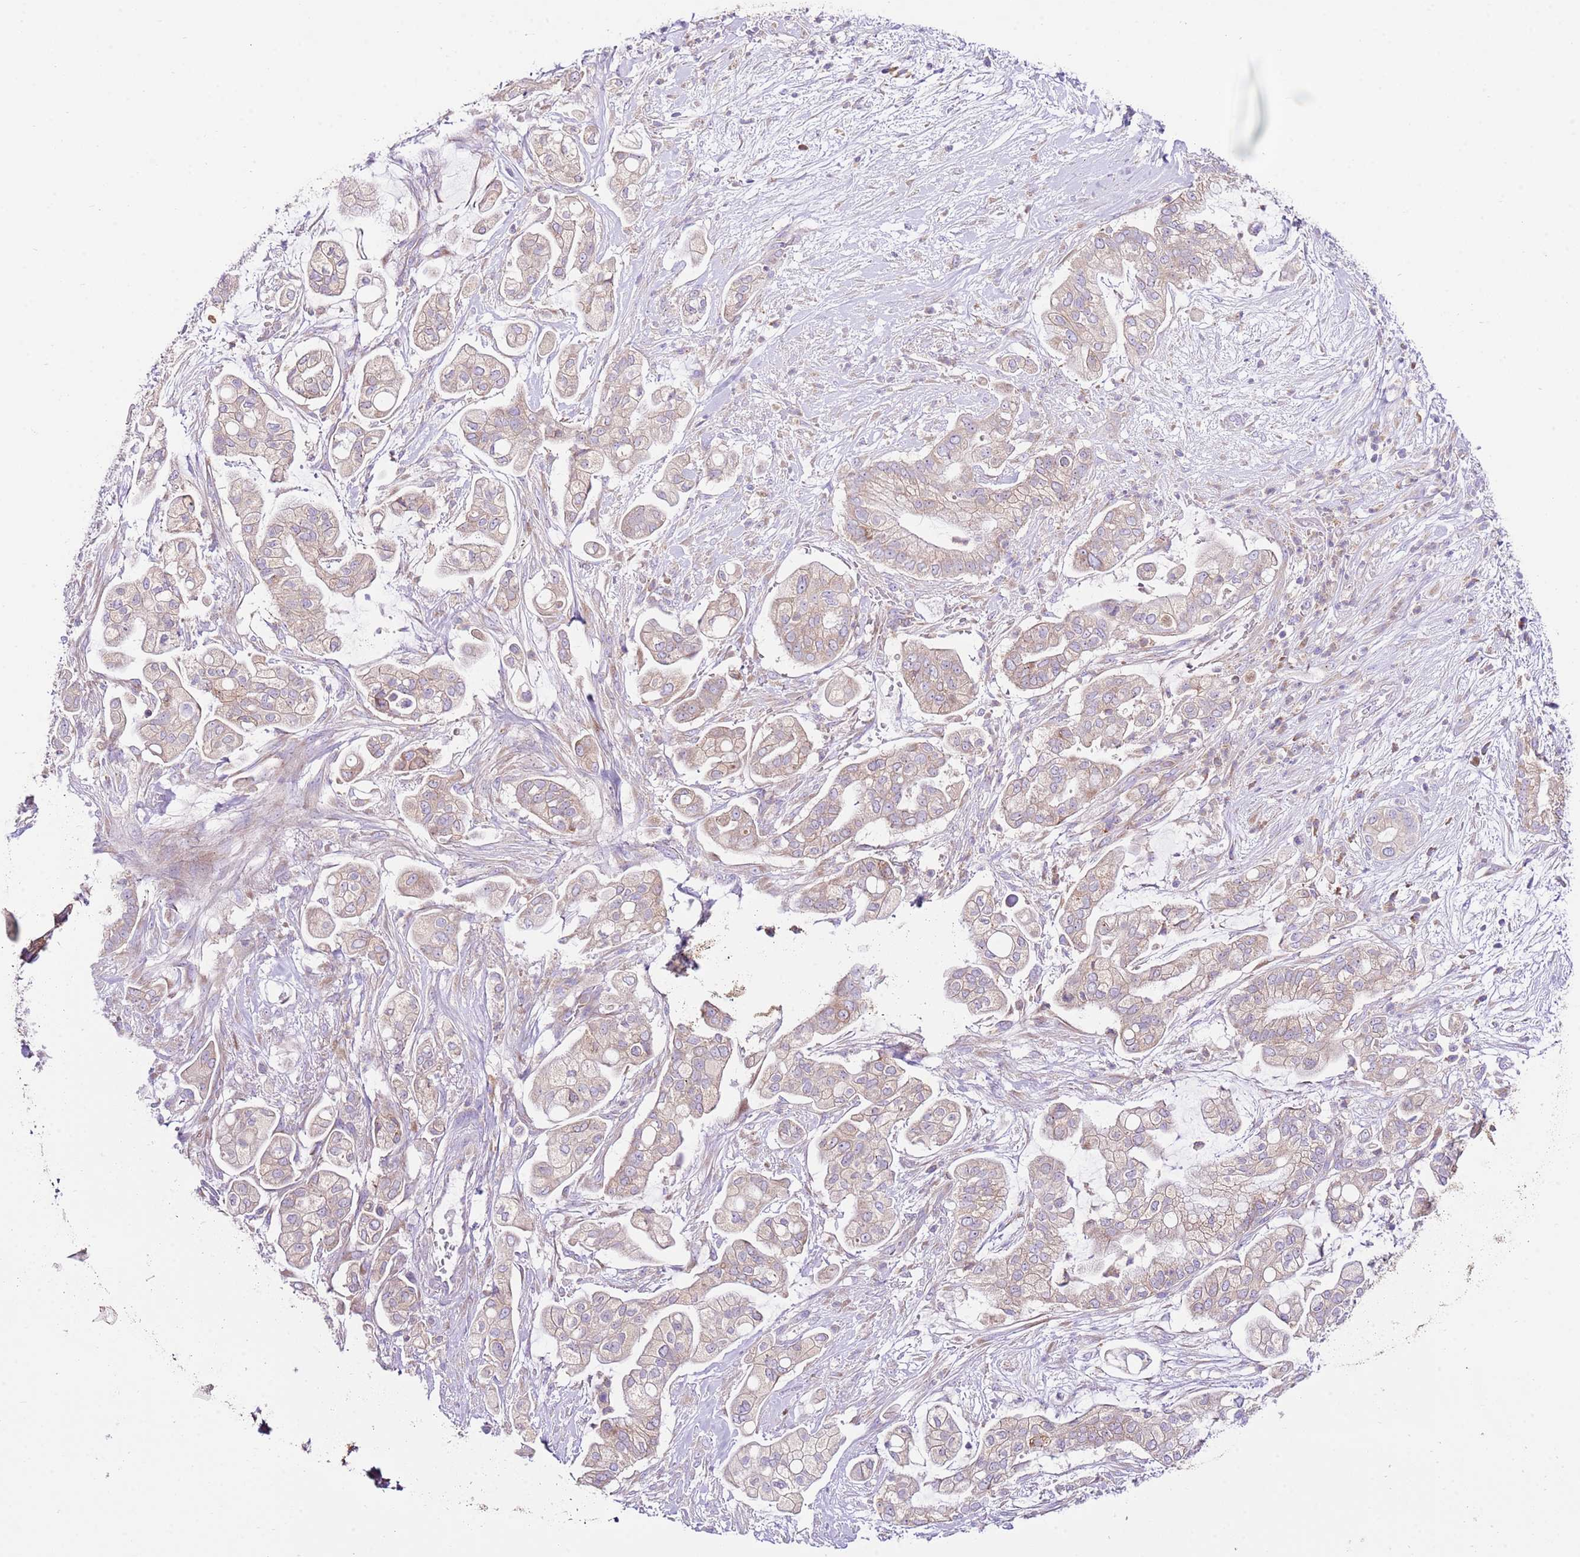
{"staining": {"intensity": "moderate", "quantity": ">75%", "location": "cytoplasmic/membranous"}, "tissue": "pancreatic cancer", "cell_type": "Tumor cells", "image_type": "cancer", "snomed": [{"axis": "morphology", "description": "Adenocarcinoma, NOS"}, {"axis": "topography", "description": "Pancreas"}], "caption": "Human pancreatic cancer (adenocarcinoma) stained for a protein (brown) reveals moderate cytoplasmic/membranous positive staining in approximately >75% of tumor cells.", "gene": "RPS10", "patient": {"sex": "female", "age": 69}}